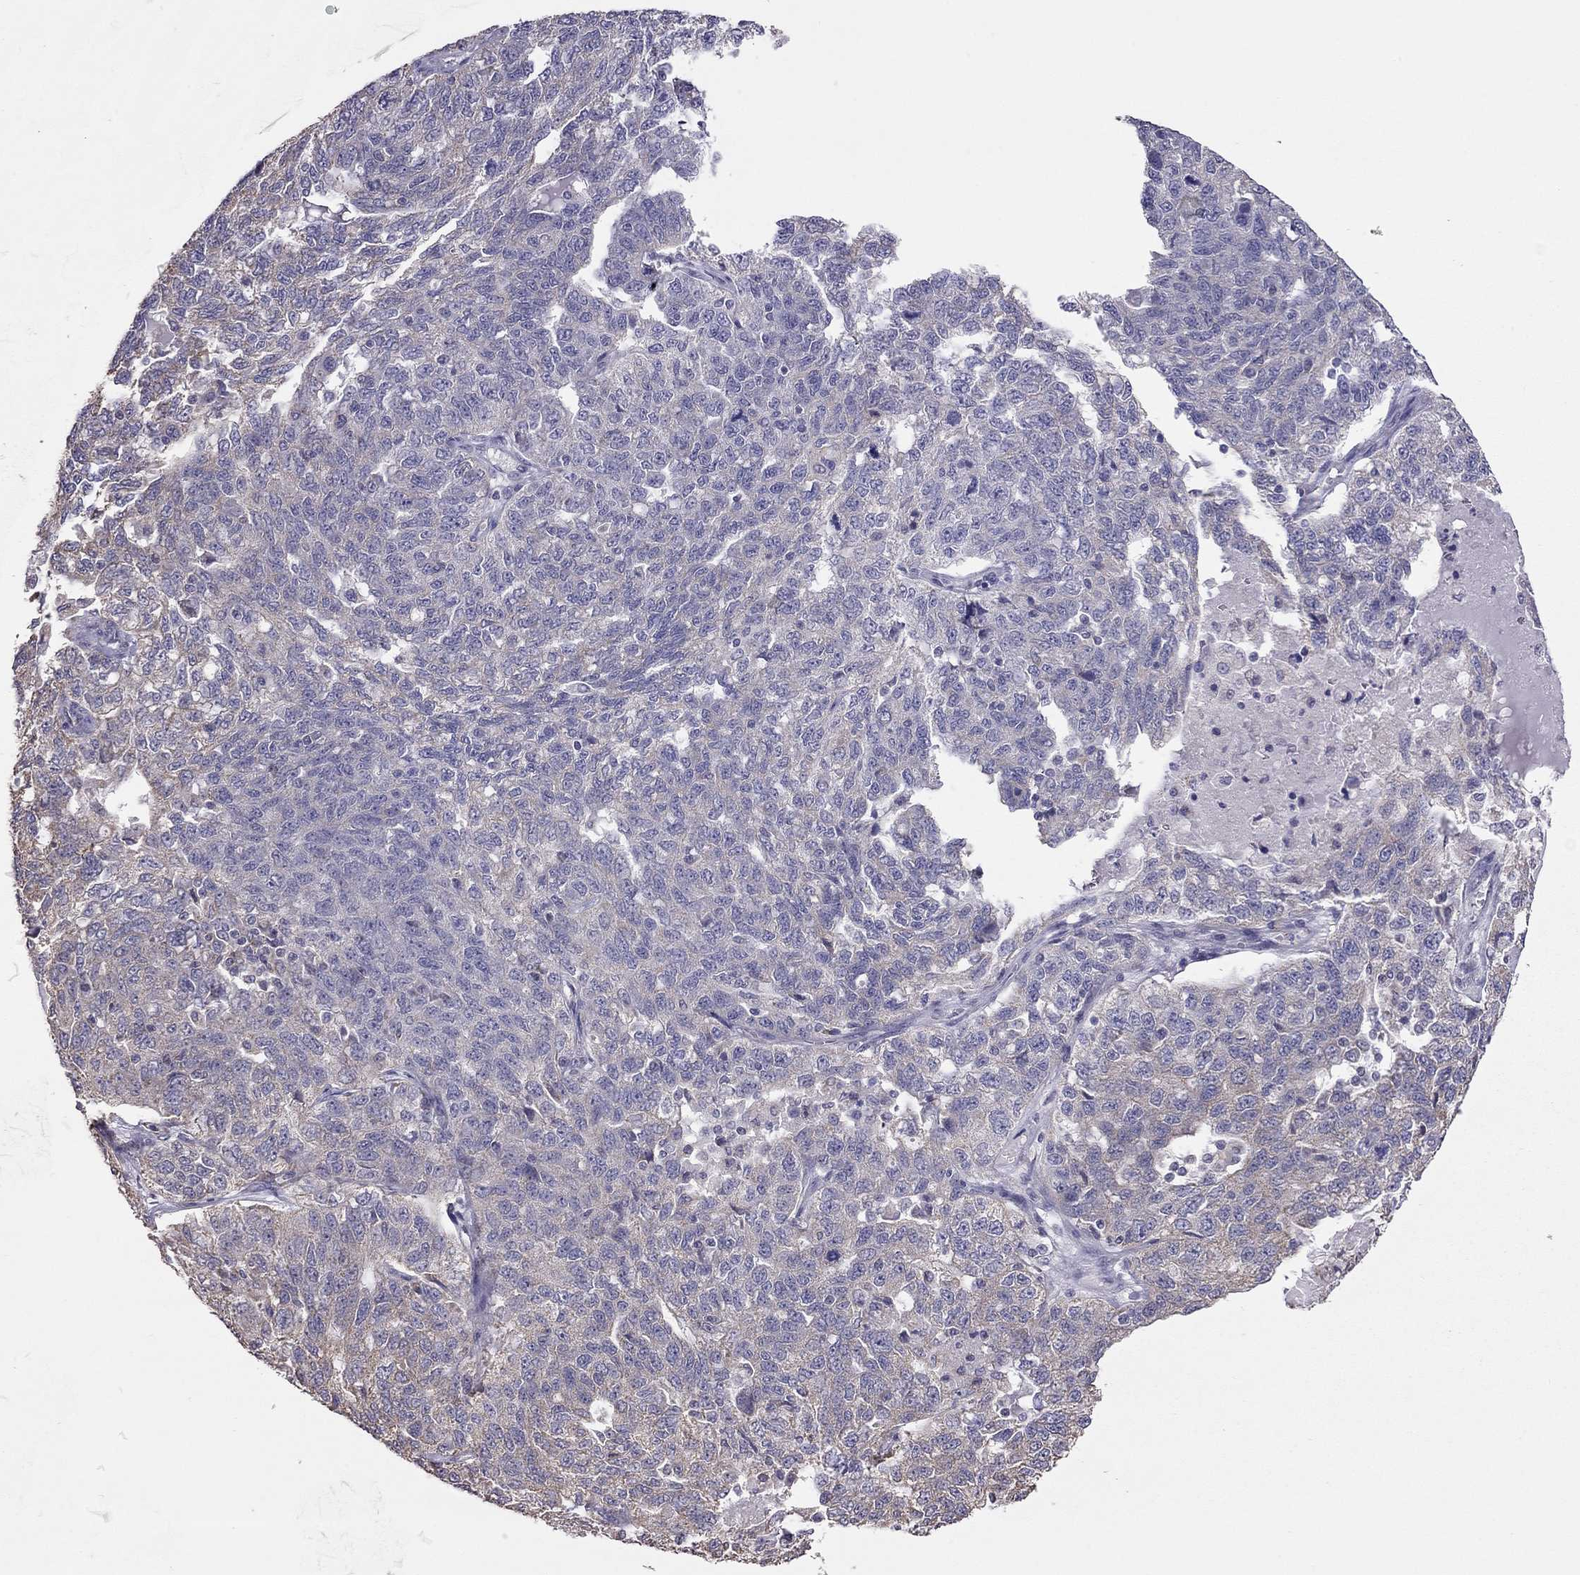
{"staining": {"intensity": "weak", "quantity": "25%-75%", "location": "cytoplasmic/membranous"}, "tissue": "ovarian cancer", "cell_type": "Tumor cells", "image_type": "cancer", "snomed": [{"axis": "morphology", "description": "Cystadenocarcinoma, serous, NOS"}, {"axis": "topography", "description": "Ovary"}], "caption": "This histopathology image exhibits ovarian cancer stained with immunohistochemistry (IHC) to label a protein in brown. The cytoplasmic/membranous of tumor cells show weak positivity for the protein. Nuclei are counter-stained blue.", "gene": "LRIT3", "patient": {"sex": "female", "age": 71}}